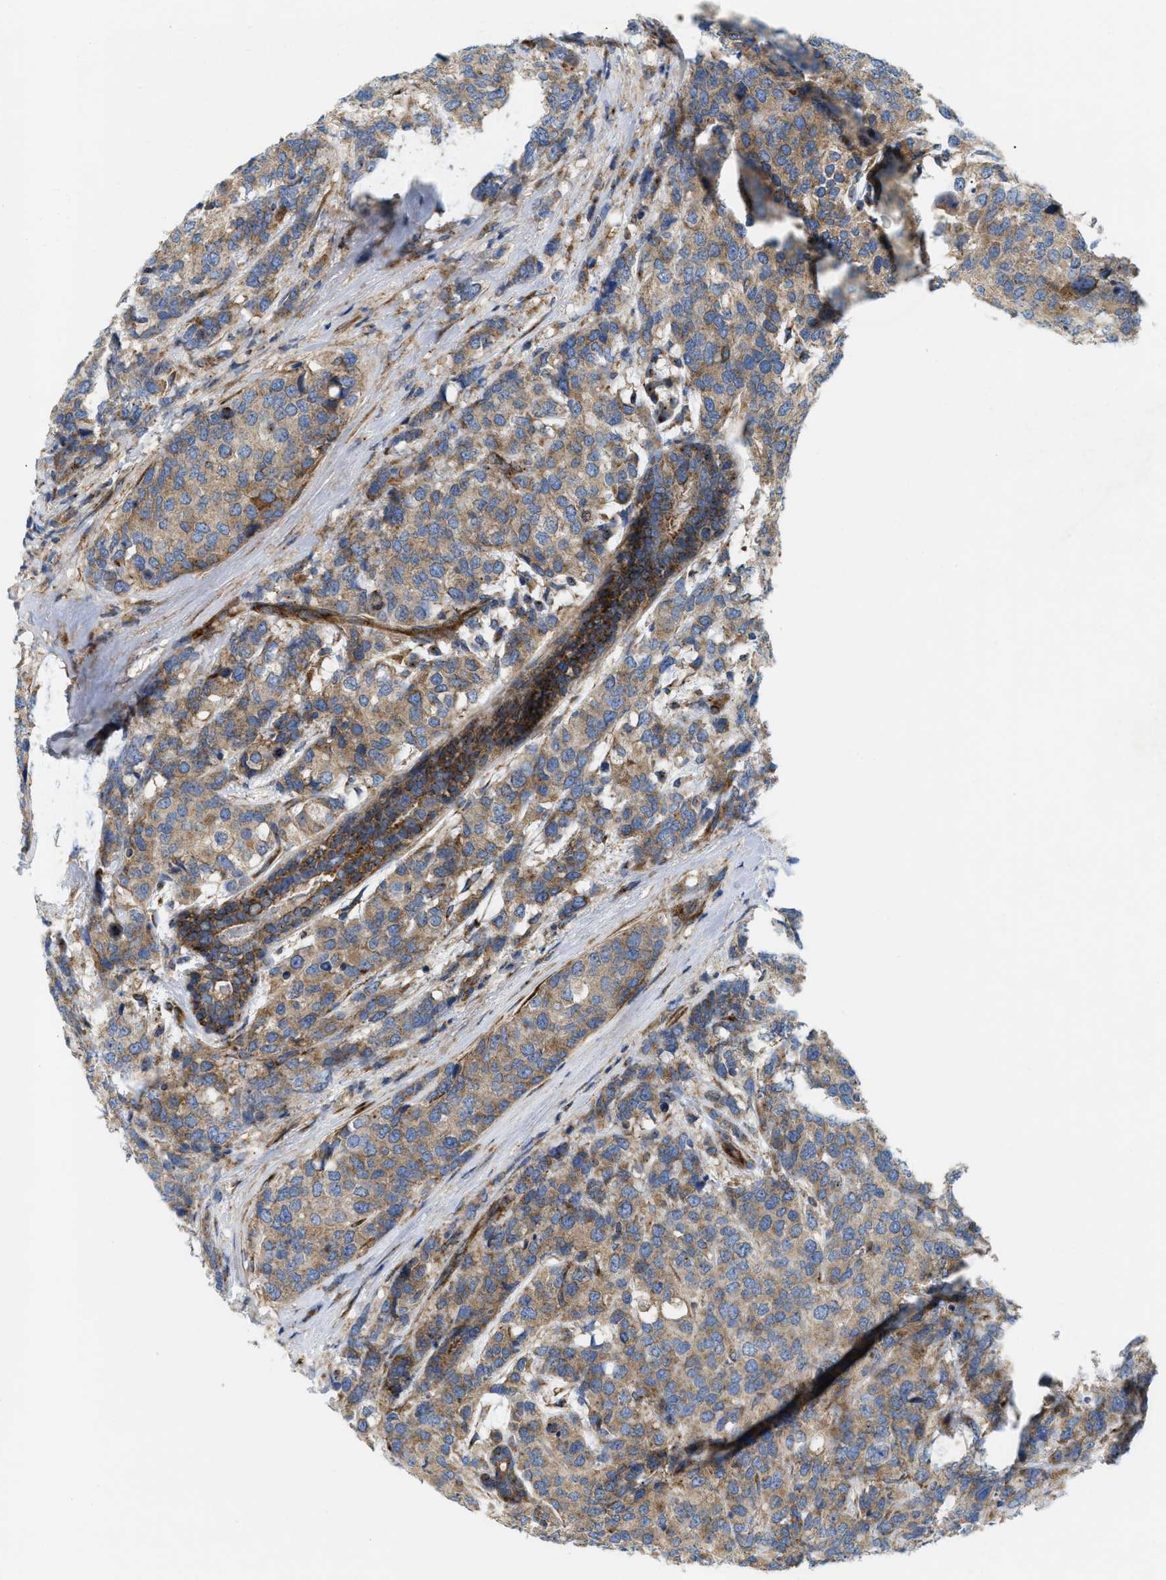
{"staining": {"intensity": "moderate", "quantity": ">75%", "location": "cytoplasmic/membranous"}, "tissue": "breast cancer", "cell_type": "Tumor cells", "image_type": "cancer", "snomed": [{"axis": "morphology", "description": "Lobular carcinoma"}, {"axis": "topography", "description": "Breast"}], "caption": "Lobular carcinoma (breast) stained with a brown dye shows moderate cytoplasmic/membranous positive expression in about >75% of tumor cells.", "gene": "DCTN4", "patient": {"sex": "female", "age": 59}}